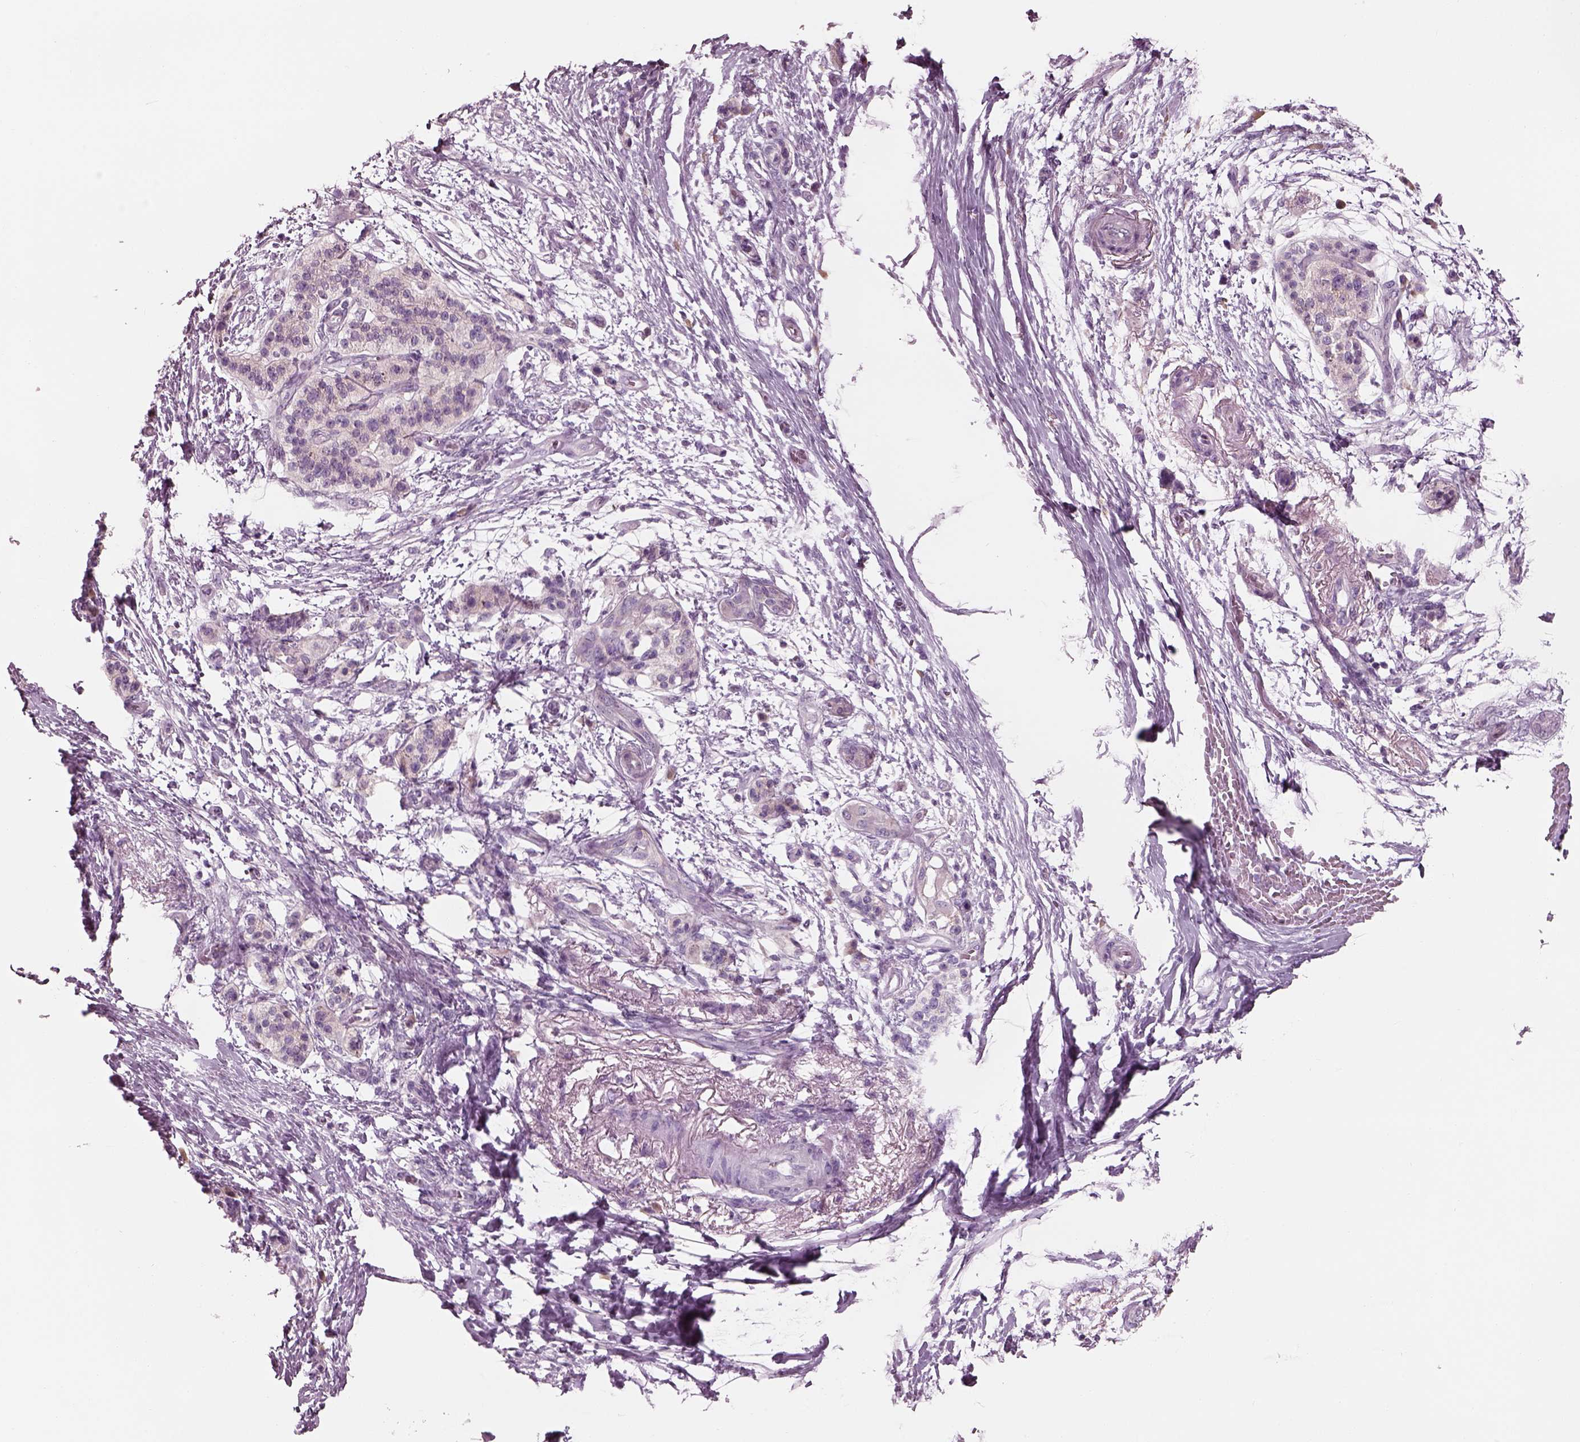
{"staining": {"intensity": "negative", "quantity": "none", "location": "none"}, "tissue": "pancreatic cancer", "cell_type": "Tumor cells", "image_type": "cancer", "snomed": [{"axis": "morphology", "description": "Adenocarcinoma, NOS"}, {"axis": "topography", "description": "Pancreas"}], "caption": "A histopathology image of pancreatic cancer (adenocarcinoma) stained for a protein demonstrates no brown staining in tumor cells. (DAB (3,3'-diaminobenzidine) immunohistochemistry (IHC), high magnification).", "gene": "SLC27A2", "patient": {"sex": "female", "age": 72}}